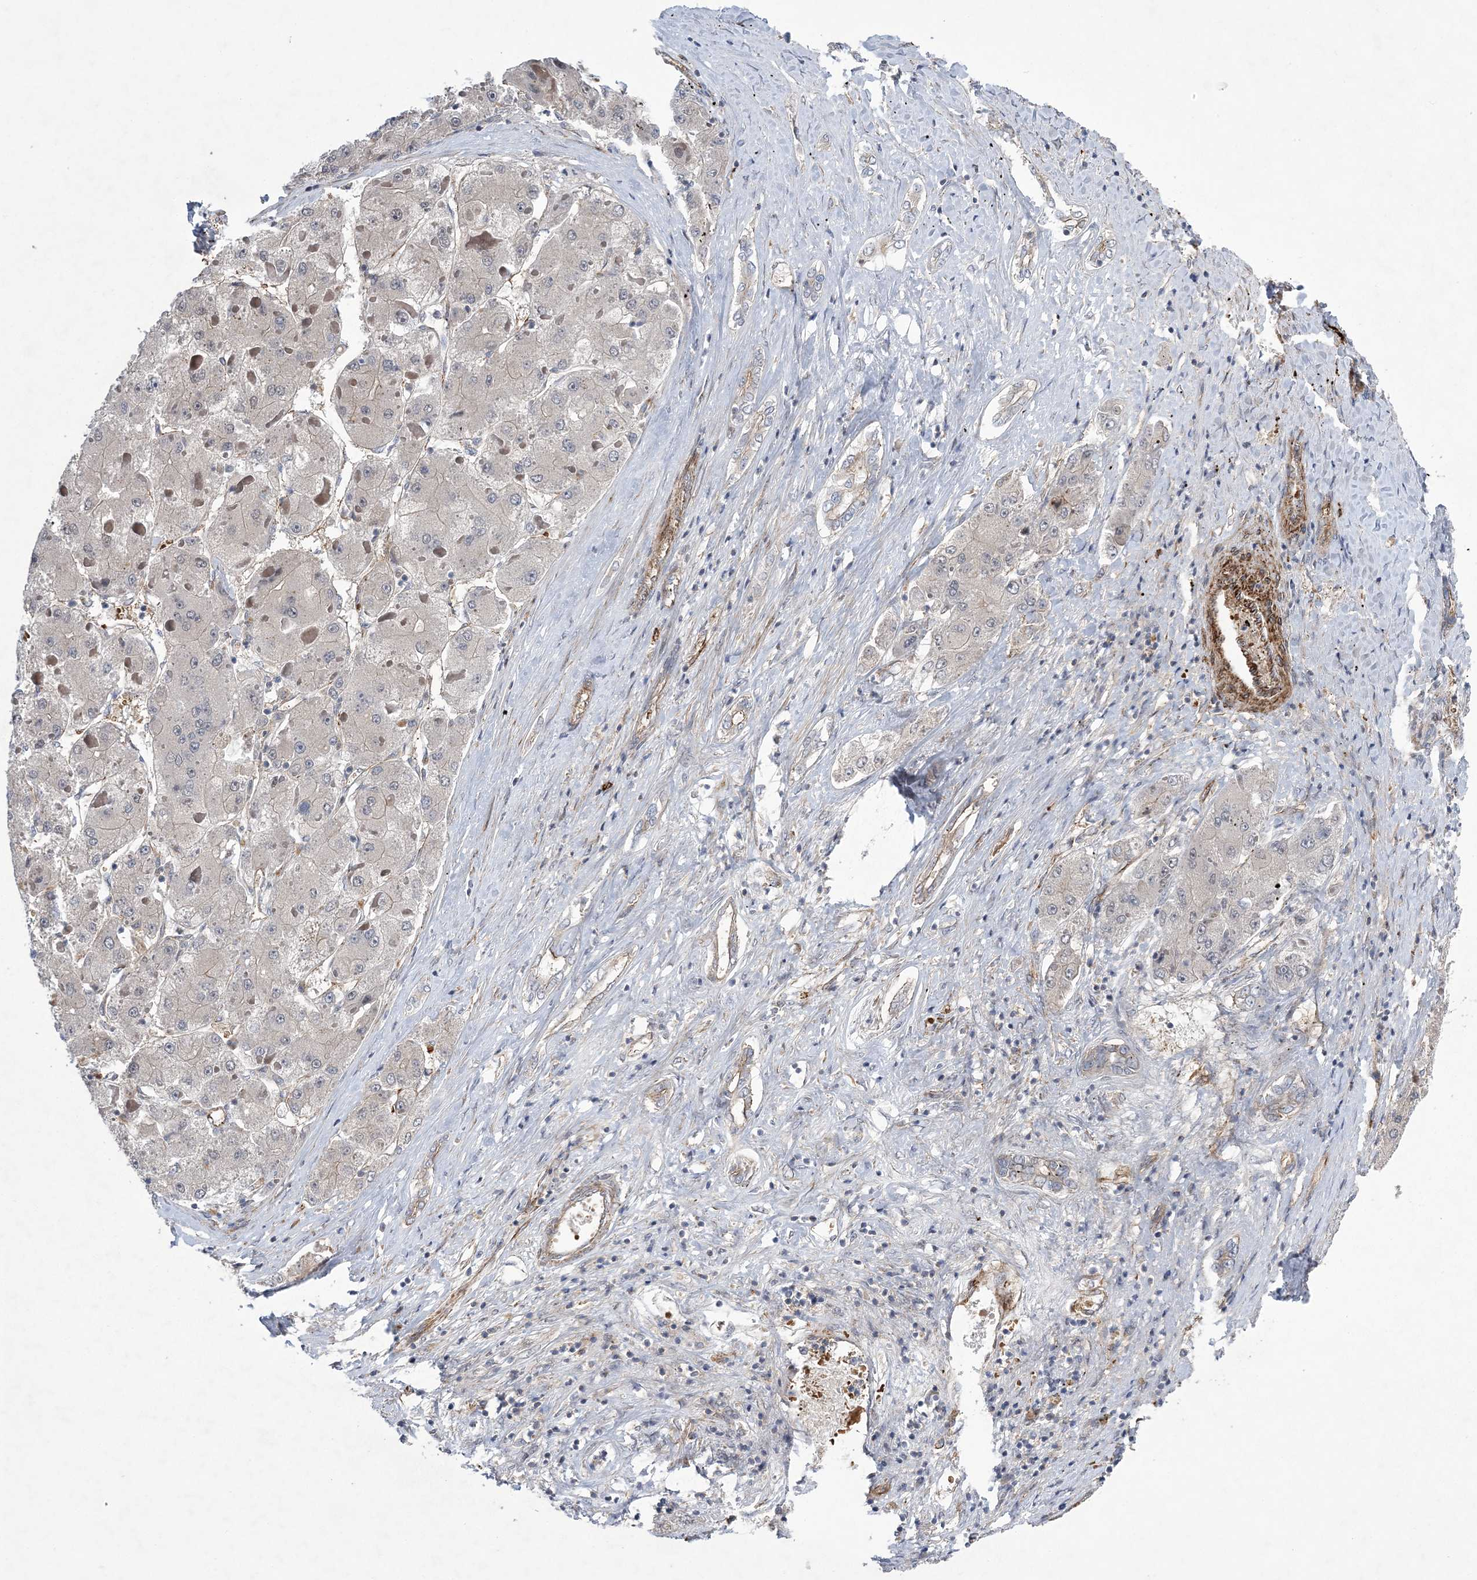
{"staining": {"intensity": "negative", "quantity": "none", "location": "none"}, "tissue": "liver cancer", "cell_type": "Tumor cells", "image_type": "cancer", "snomed": [{"axis": "morphology", "description": "Carcinoma, Hepatocellular, NOS"}, {"axis": "topography", "description": "Liver"}], "caption": "An image of human liver cancer (hepatocellular carcinoma) is negative for staining in tumor cells.", "gene": "CALN1", "patient": {"sex": "female", "age": 73}}